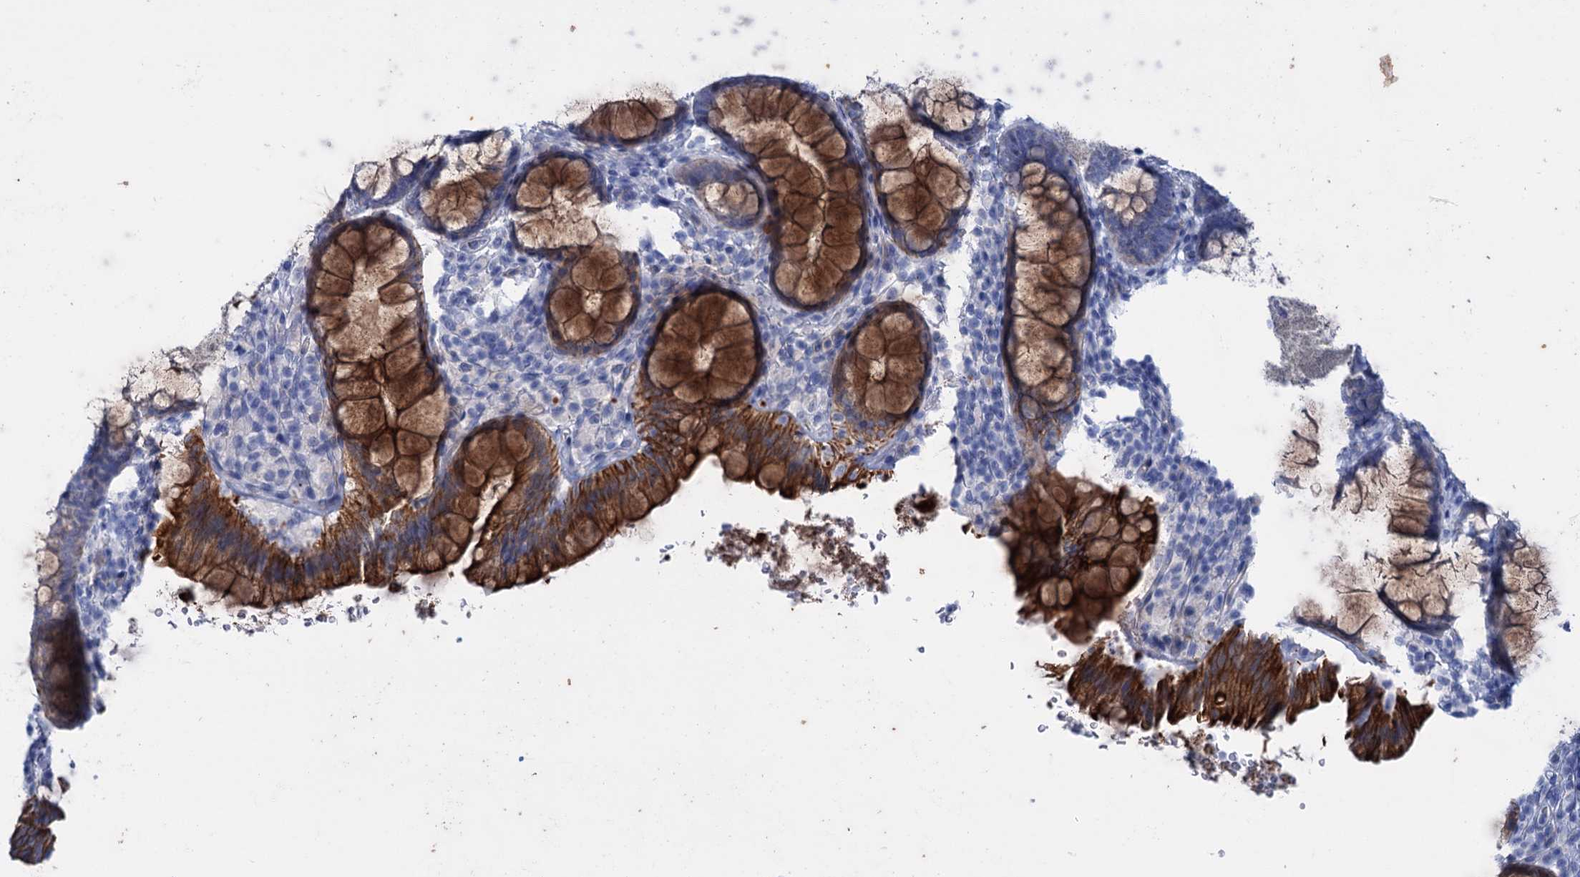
{"staining": {"intensity": "strong", "quantity": ">75%", "location": "cytoplasmic/membranous"}, "tissue": "rectum", "cell_type": "Glandular cells", "image_type": "normal", "snomed": [{"axis": "morphology", "description": "Normal tissue, NOS"}, {"axis": "topography", "description": "Rectum"}], "caption": "A photomicrograph of human rectum stained for a protein shows strong cytoplasmic/membranous brown staining in glandular cells.", "gene": "FAAP20", "patient": {"sex": "male", "age": 83}}